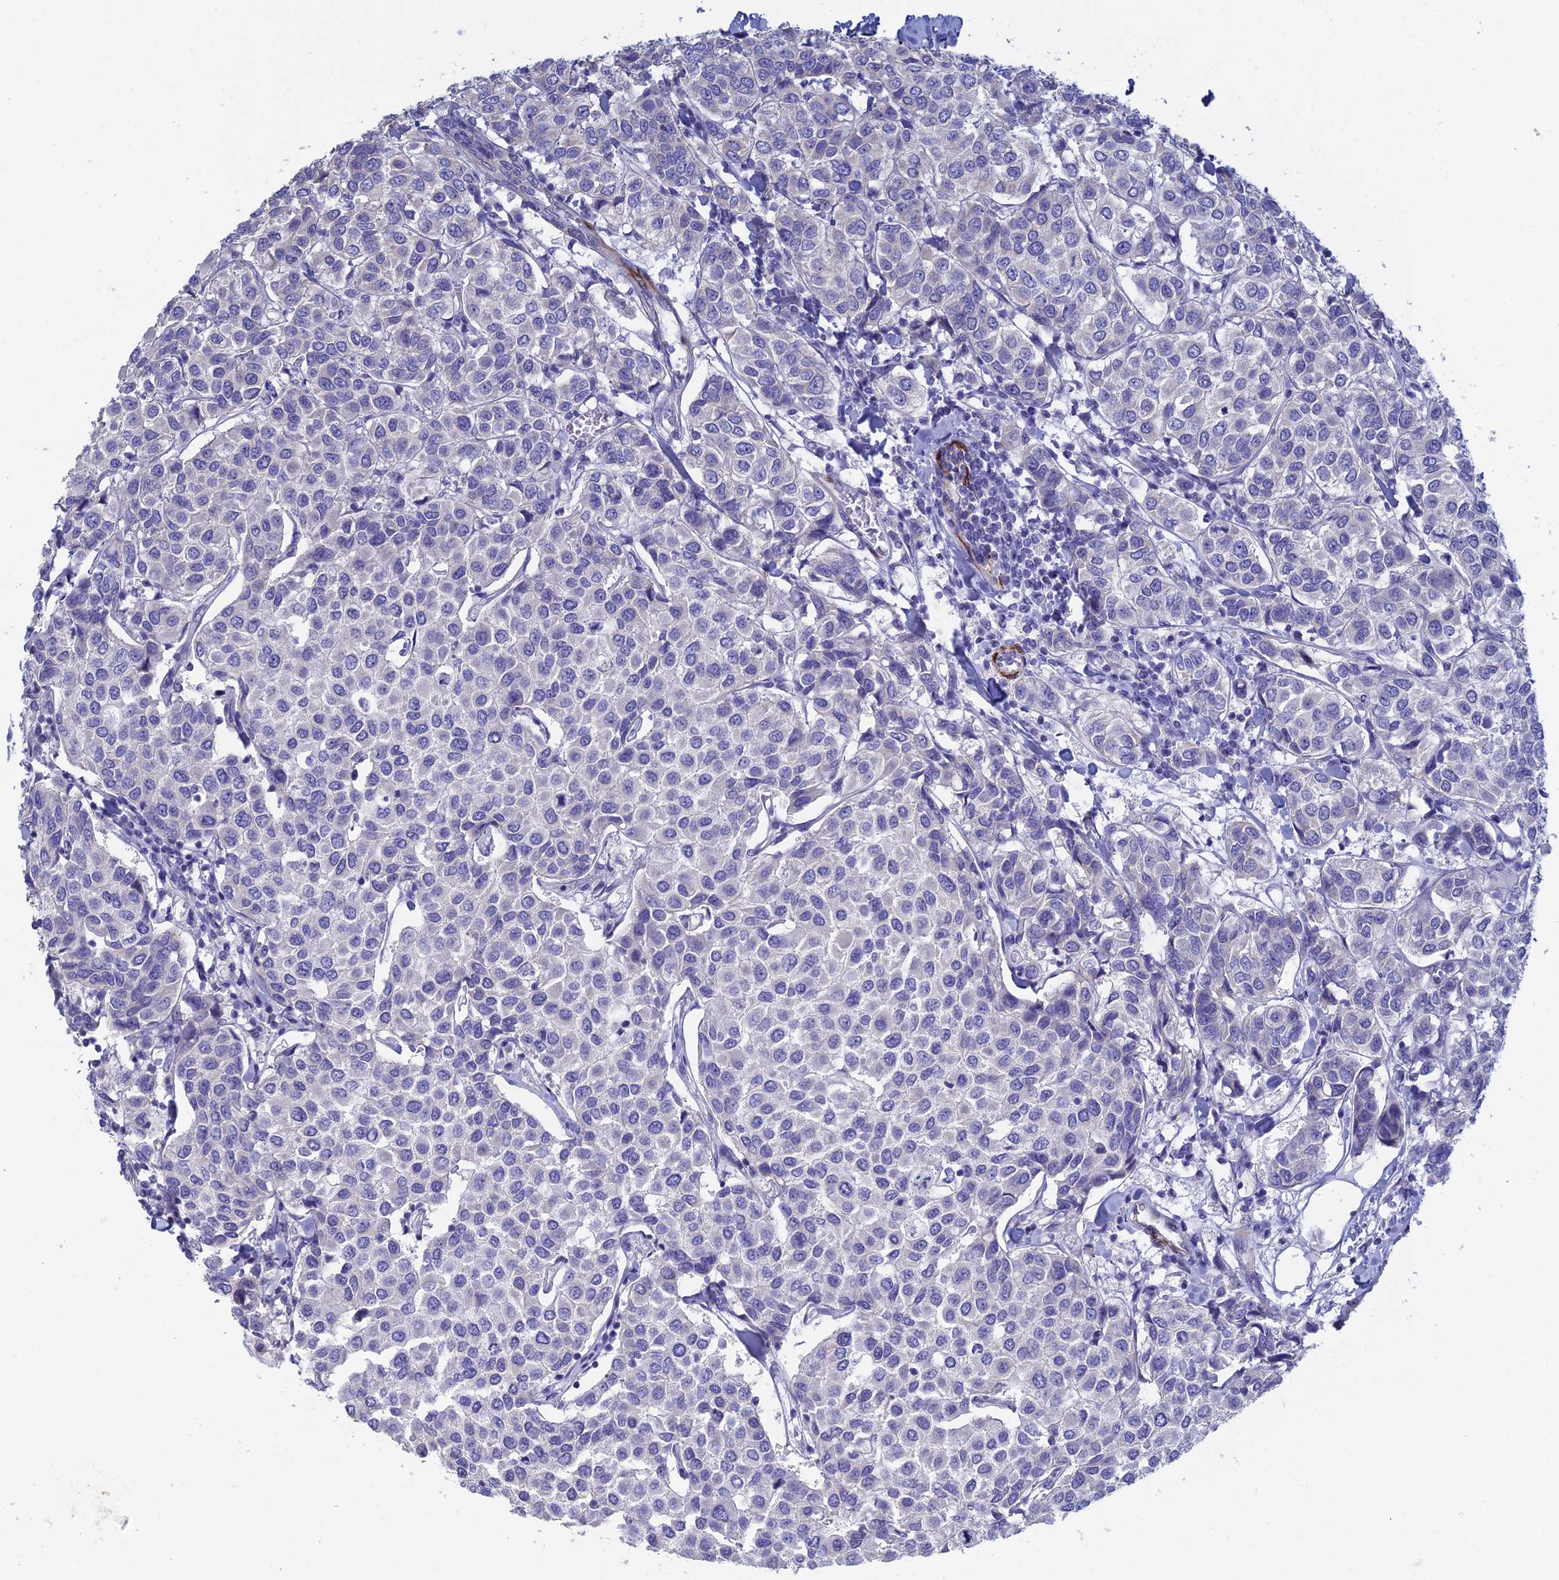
{"staining": {"intensity": "negative", "quantity": "none", "location": "none"}, "tissue": "breast cancer", "cell_type": "Tumor cells", "image_type": "cancer", "snomed": [{"axis": "morphology", "description": "Duct carcinoma"}, {"axis": "topography", "description": "Breast"}], "caption": "This is an immunohistochemistry (IHC) photomicrograph of human breast cancer (intraductal carcinoma). There is no expression in tumor cells.", "gene": "PCDHA8", "patient": {"sex": "female", "age": 55}}